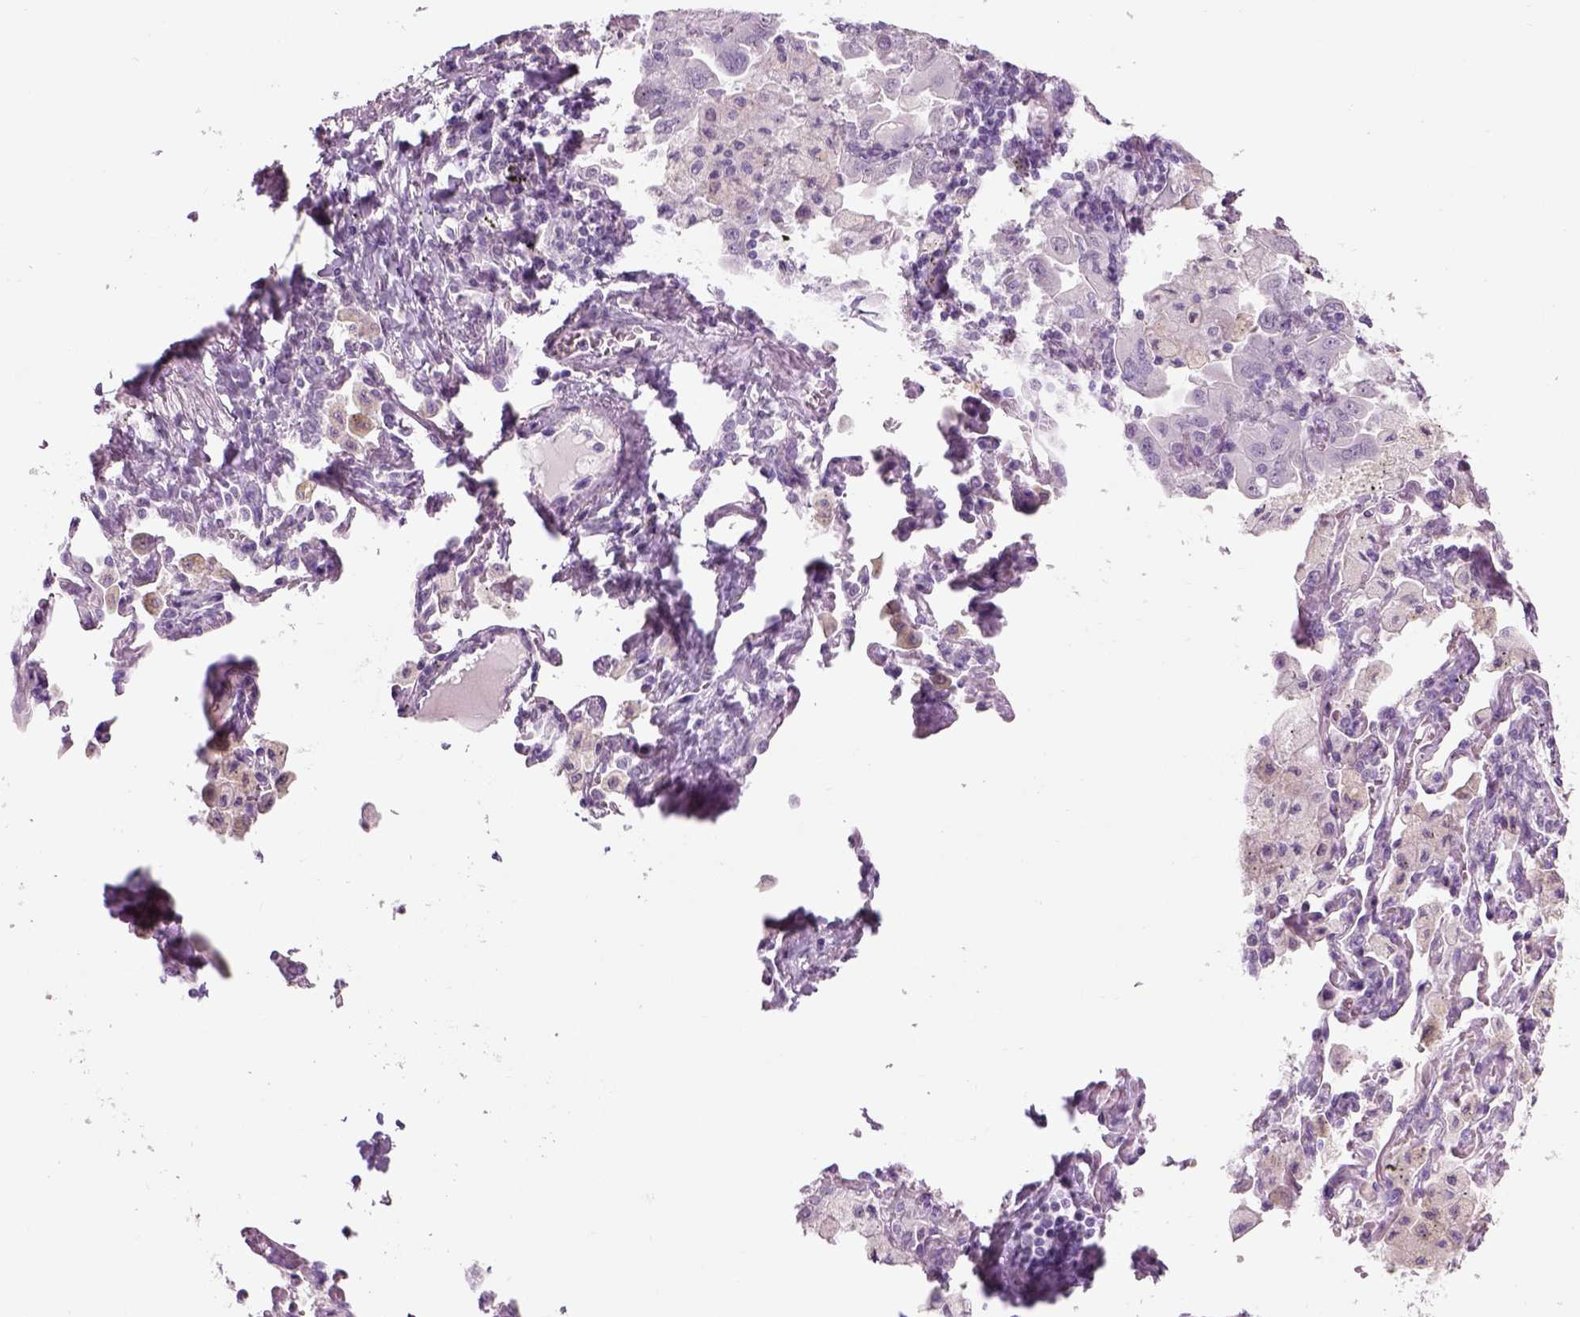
{"staining": {"intensity": "negative", "quantity": "none", "location": "none"}, "tissue": "lung cancer", "cell_type": "Tumor cells", "image_type": "cancer", "snomed": [{"axis": "morphology", "description": "Adenocarcinoma, NOS"}, {"axis": "topography", "description": "Lung"}], "caption": "Immunohistochemistry of lung adenocarcinoma reveals no expression in tumor cells.", "gene": "GABRB2", "patient": {"sex": "male", "age": 64}}